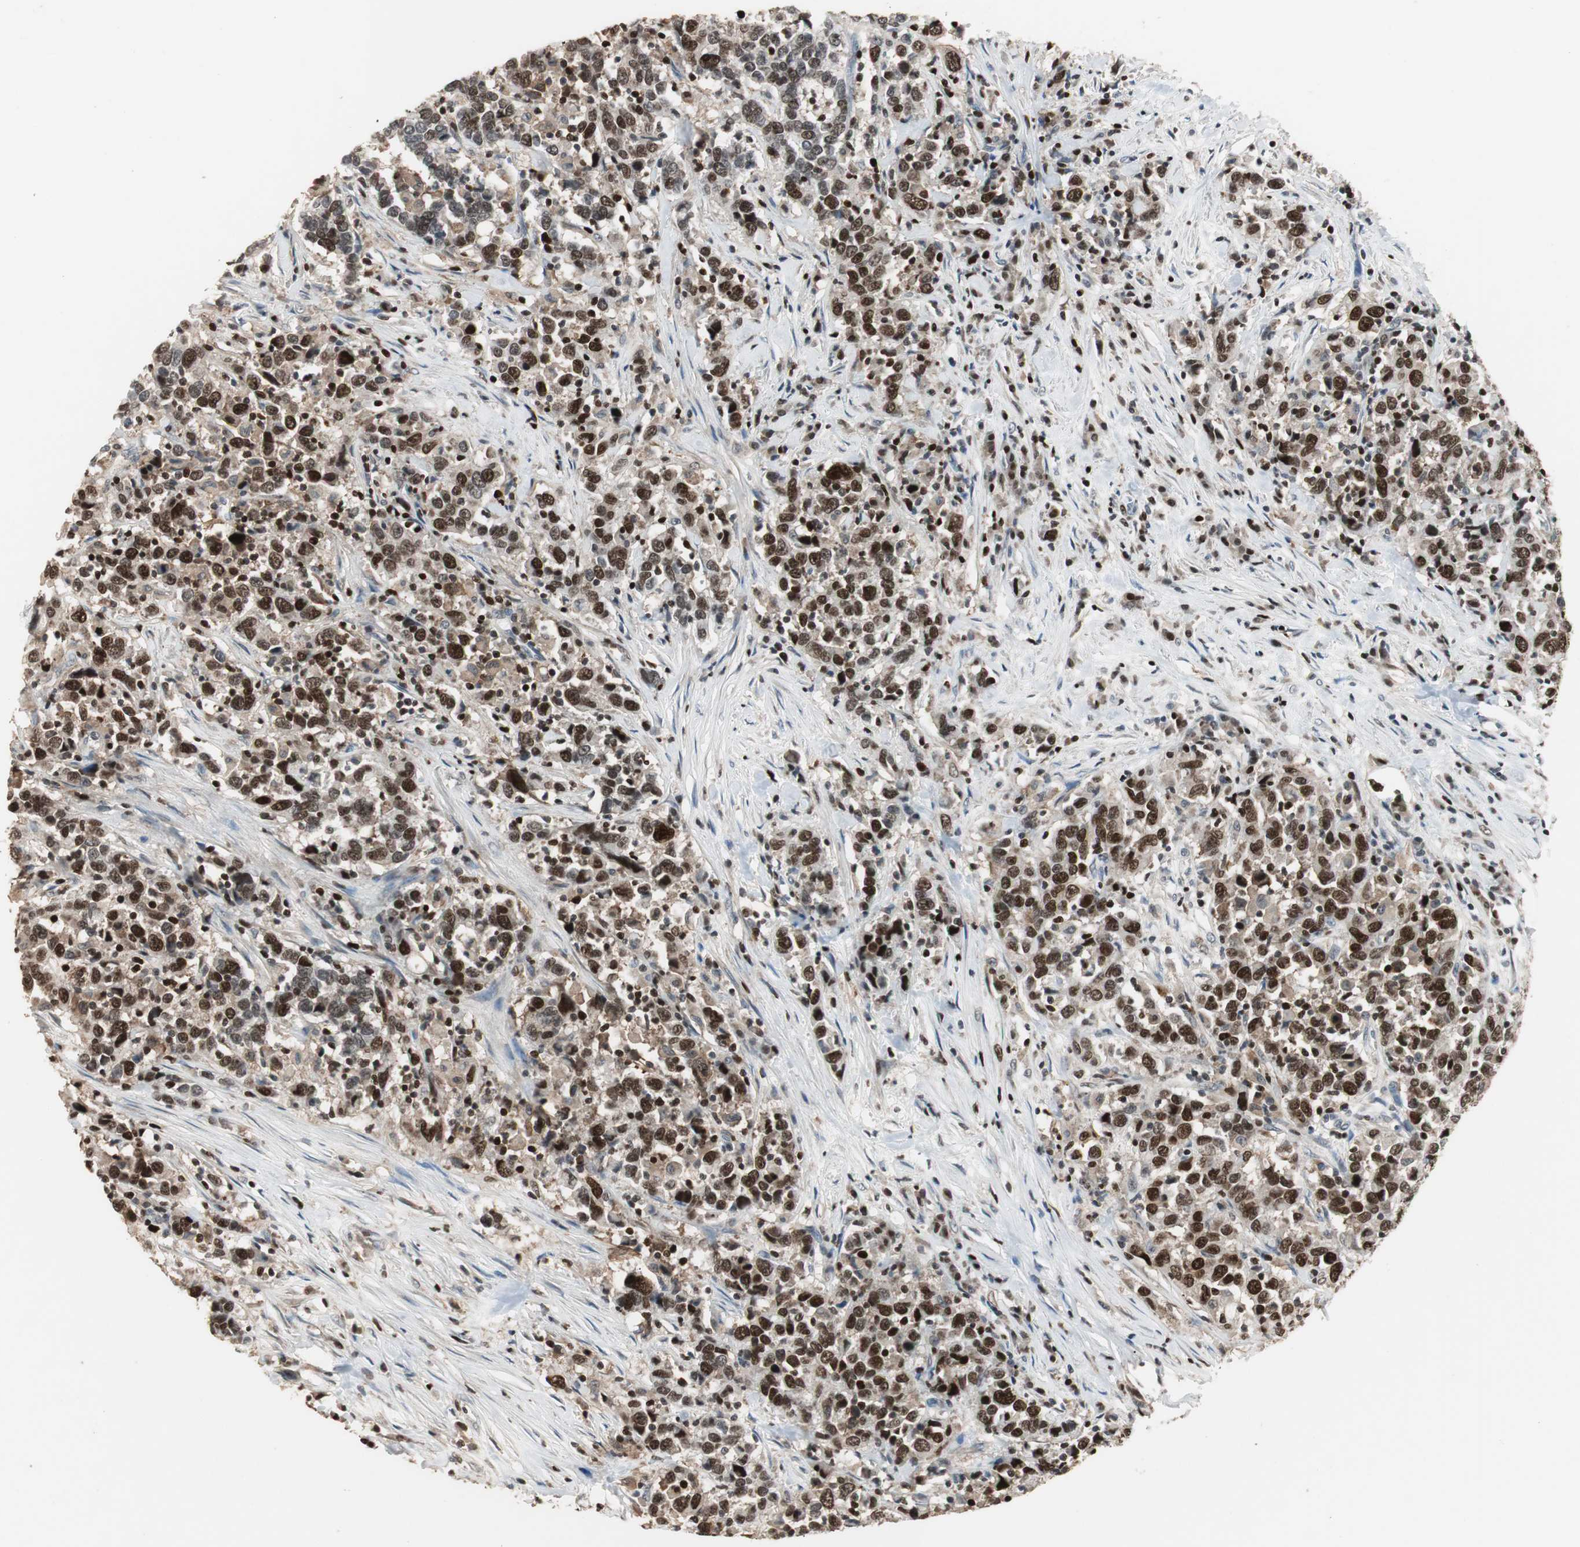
{"staining": {"intensity": "strong", "quantity": ">75%", "location": "nuclear"}, "tissue": "urothelial cancer", "cell_type": "Tumor cells", "image_type": "cancer", "snomed": [{"axis": "morphology", "description": "Urothelial carcinoma, High grade"}, {"axis": "topography", "description": "Urinary bladder"}], "caption": "Tumor cells demonstrate strong nuclear expression in about >75% of cells in high-grade urothelial carcinoma. (IHC, brightfield microscopy, high magnification).", "gene": "FEN1", "patient": {"sex": "male", "age": 61}}